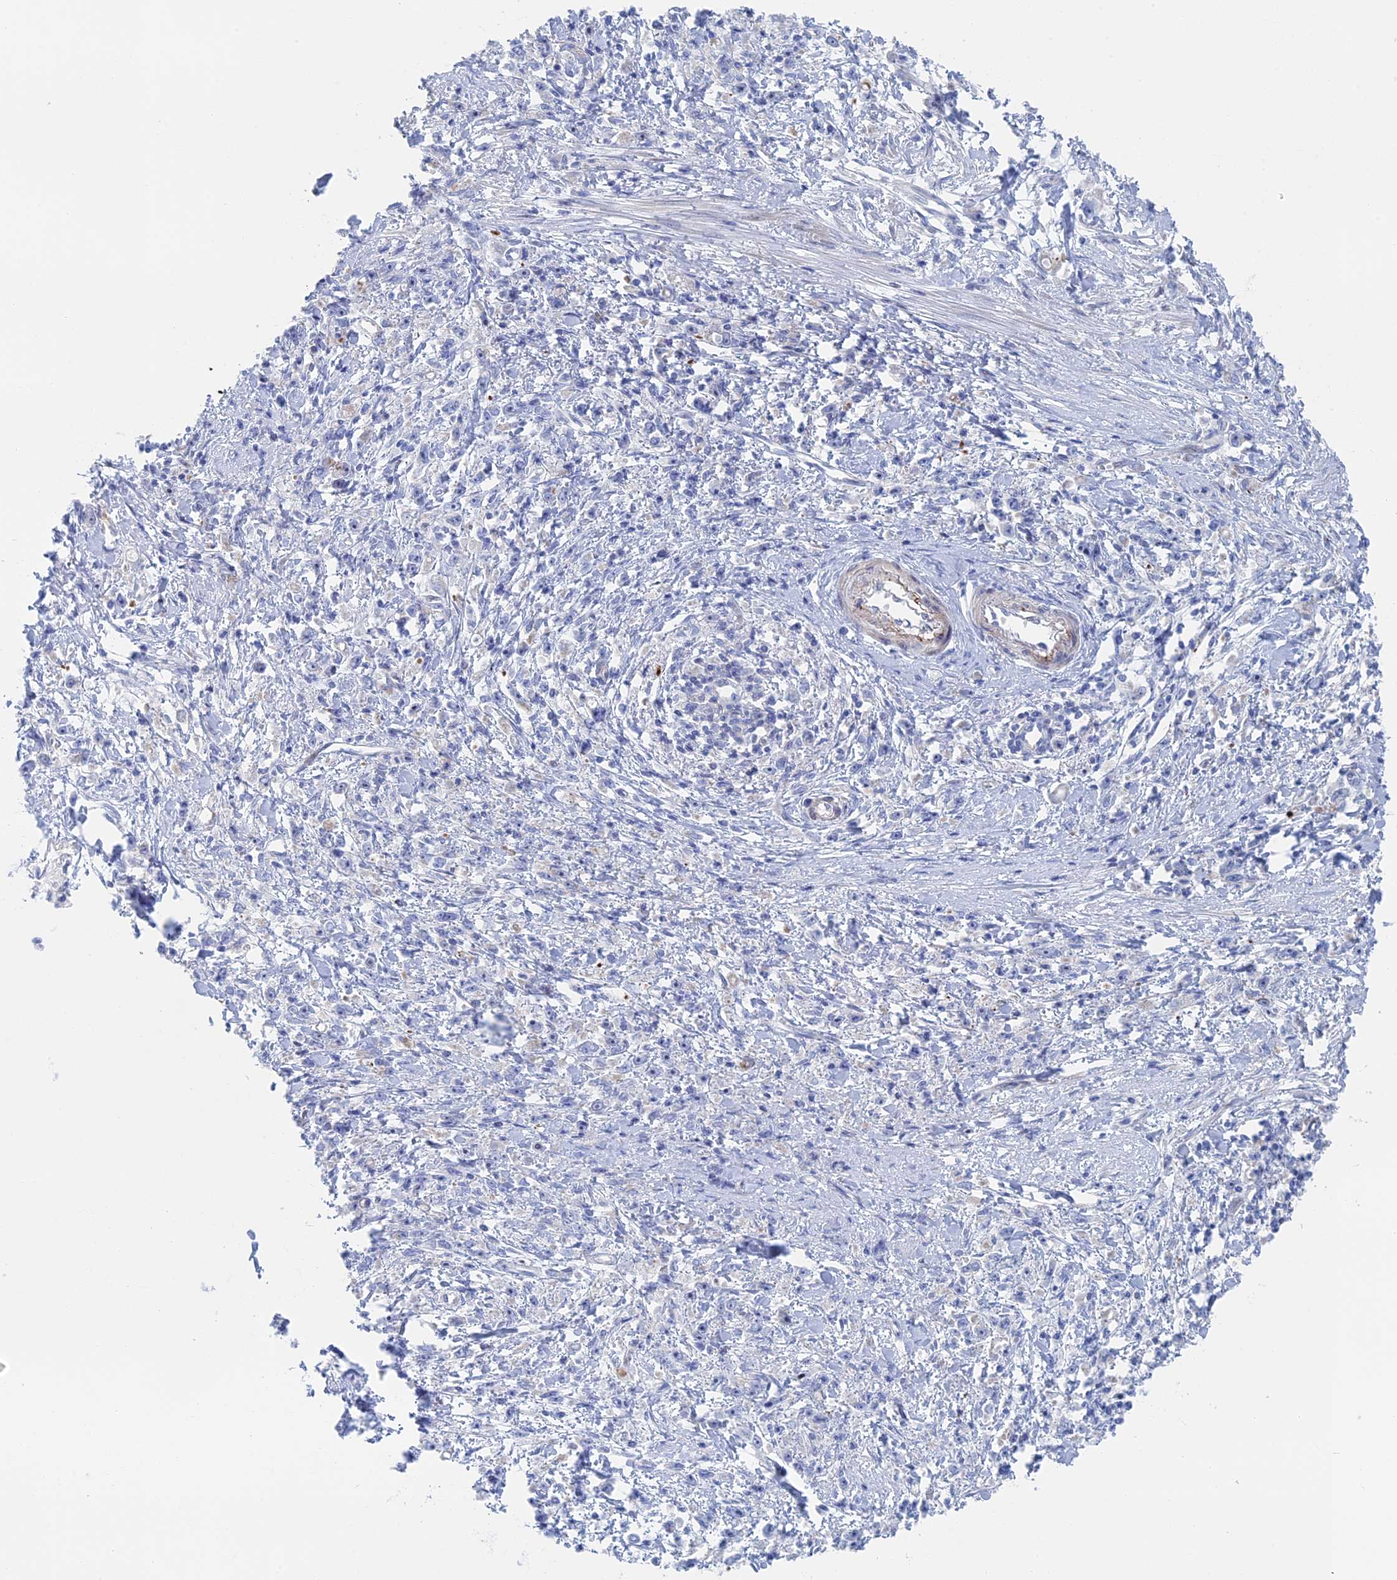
{"staining": {"intensity": "negative", "quantity": "none", "location": "none"}, "tissue": "stomach cancer", "cell_type": "Tumor cells", "image_type": "cancer", "snomed": [{"axis": "morphology", "description": "Adenocarcinoma, NOS"}, {"axis": "topography", "description": "Stomach"}], "caption": "Immunohistochemical staining of adenocarcinoma (stomach) displays no significant expression in tumor cells.", "gene": "IL7", "patient": {"sex": "female", "age": 59}}